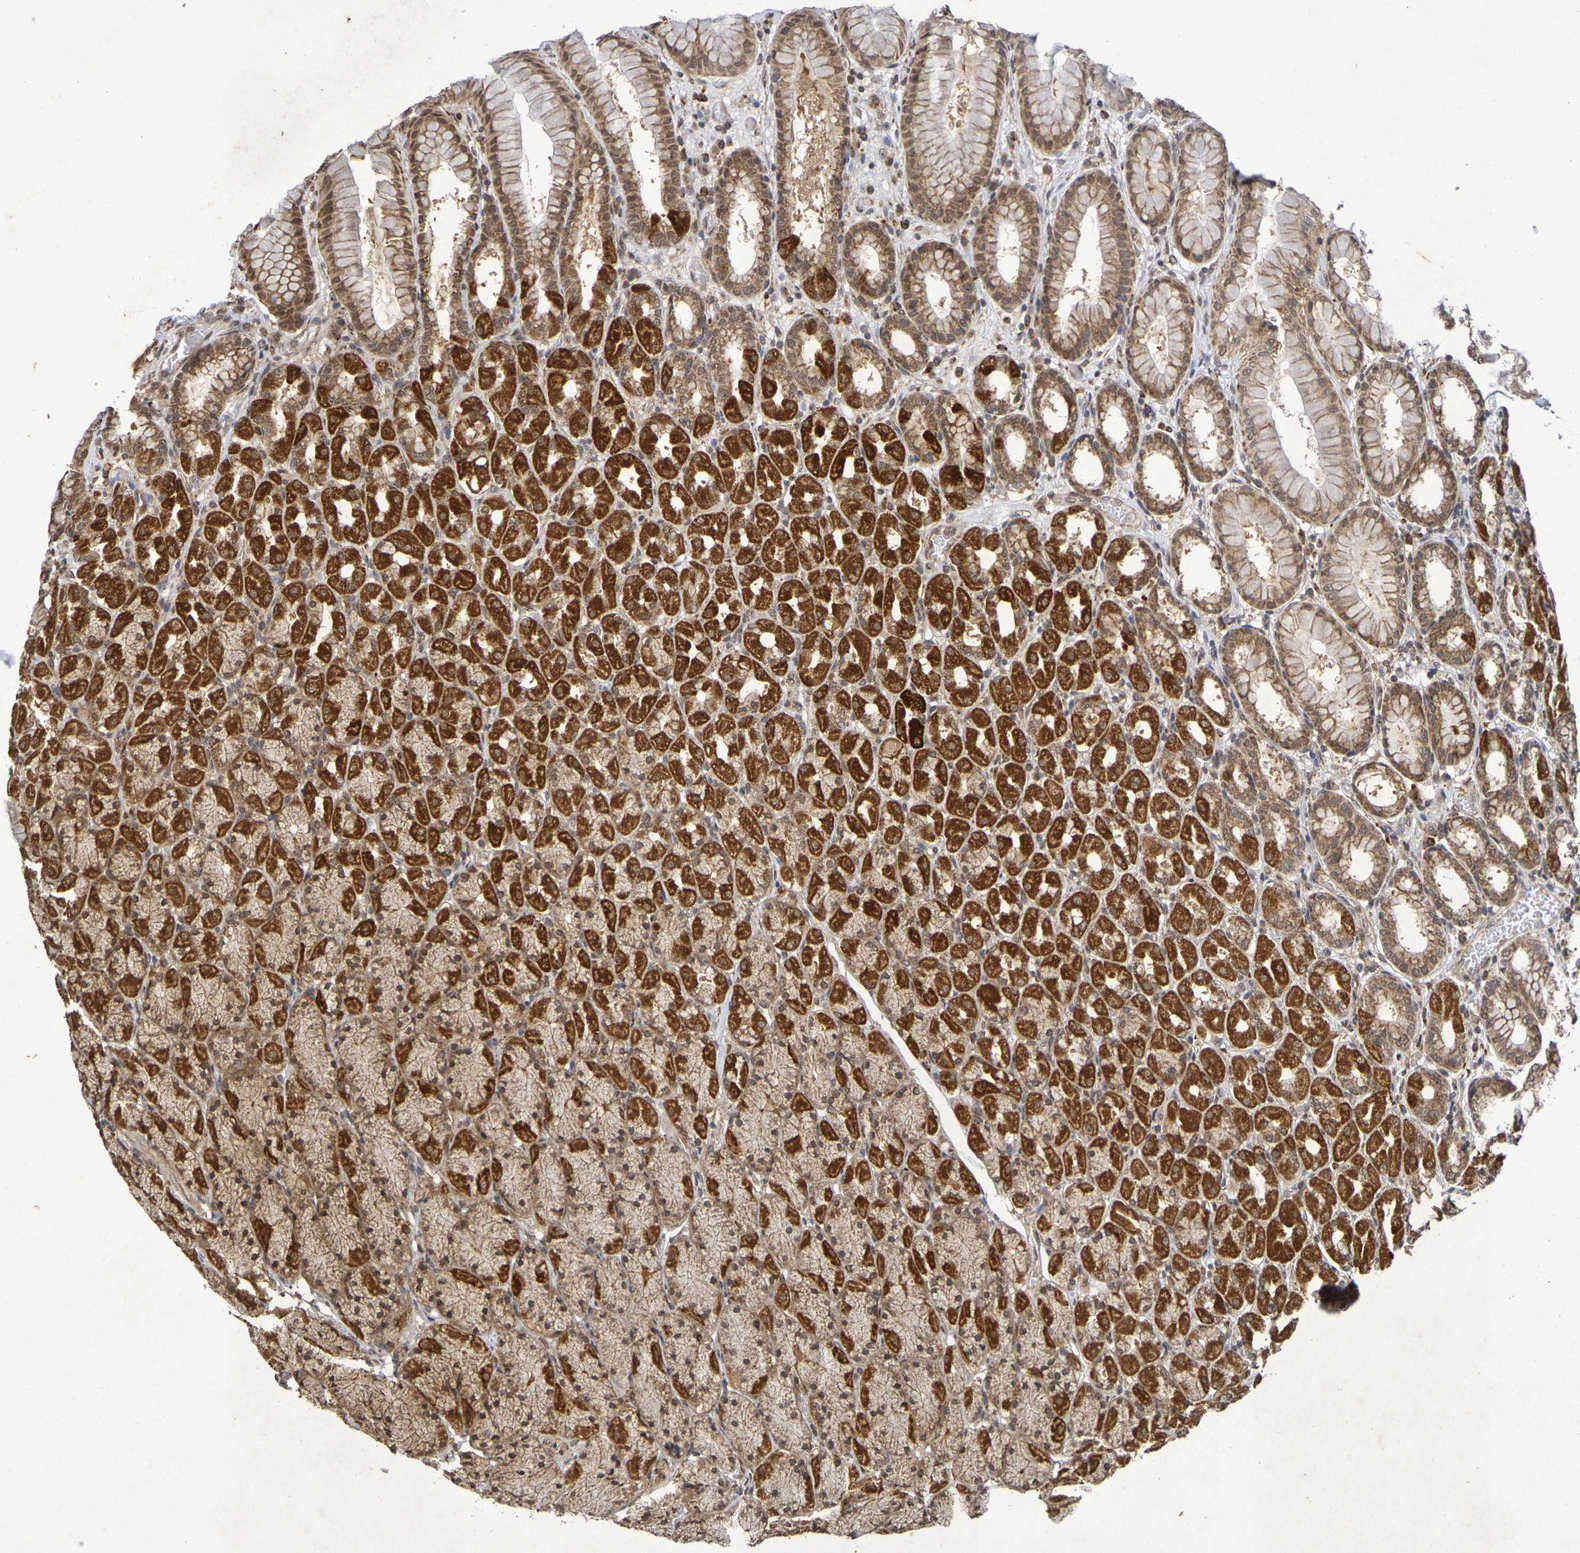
{"staining": {"intensity": "strong", "quantity": ">75%", "location": "cytoplasmic/membranous,nuclear"}, "tissue": "stomach", "cell_type": "Glandular cells", "image_type": "normal", "snomed": [{"axis": "morphology", "description": "Normal tissue, NOS"}, {"axis": "topography", "description": "Stomach, upper"}], "caption": "Immunohistochemical staining of normal stomach shows high levels of strong cytoplasmic/membranous,nuclear positivity in about >75% of glandular cells.", "gene": "GUCY1A2", "patient": {"sex": "female", "age": 56}}